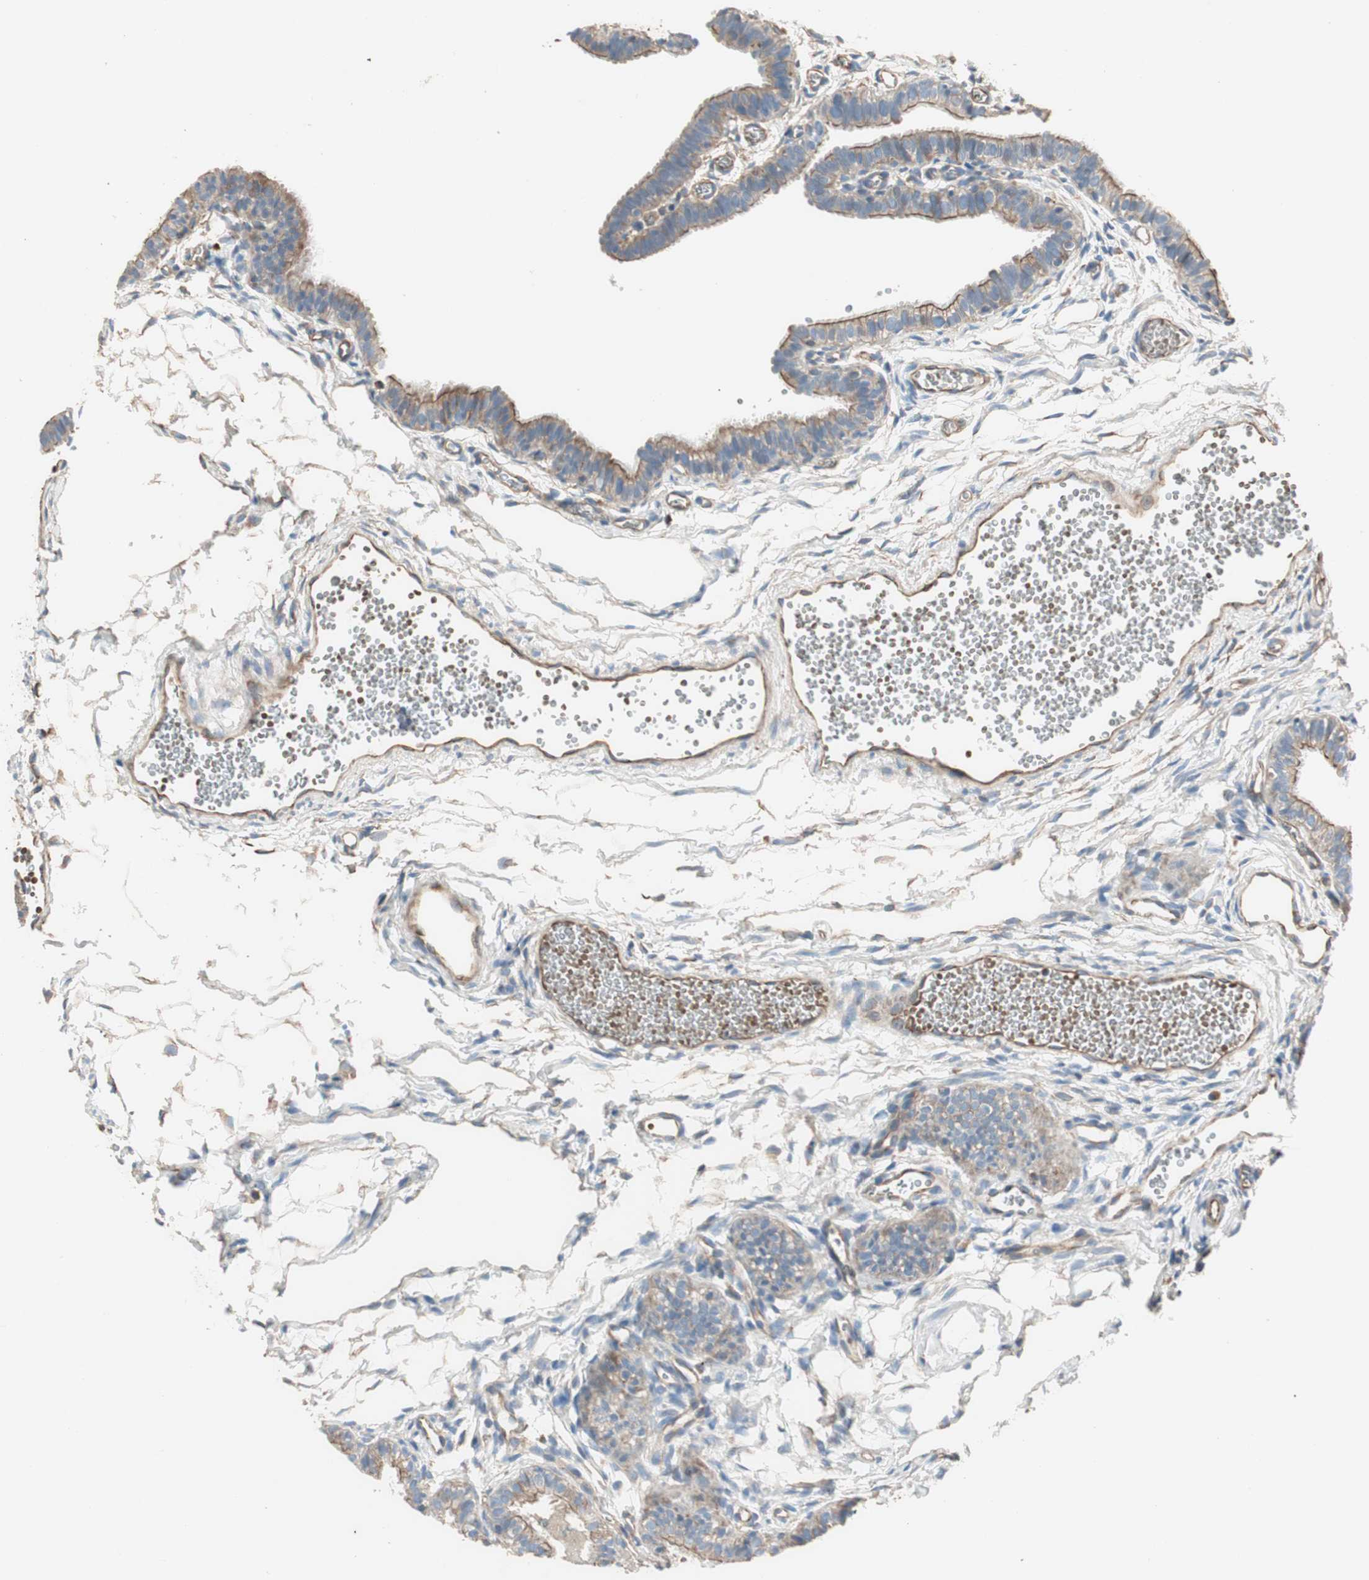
{"staining": {"intensity": "moderate", "quantity": ">75%", "location": "cytoplasmic/membranous"}, "tissue": "fallopian tube", "cell_type": "Glandular cells", "image_type": "normal", "snomed": [{"axis": "morphology", "description": "Normal tissue, NOS"}, {"axis": "topography", "description": "Fallopian tube"}, {"axis": "topography", "description": "Placenta"}], "caption": "About >75% of glandular cells in normal human fallopian tube demonstrate moderate cytoplasmic/membranous protein positivity as visualized by brown immunohistochemical staining.", "gene": "SRCIN1", "patient": {"sex": "female", "age": 34}}